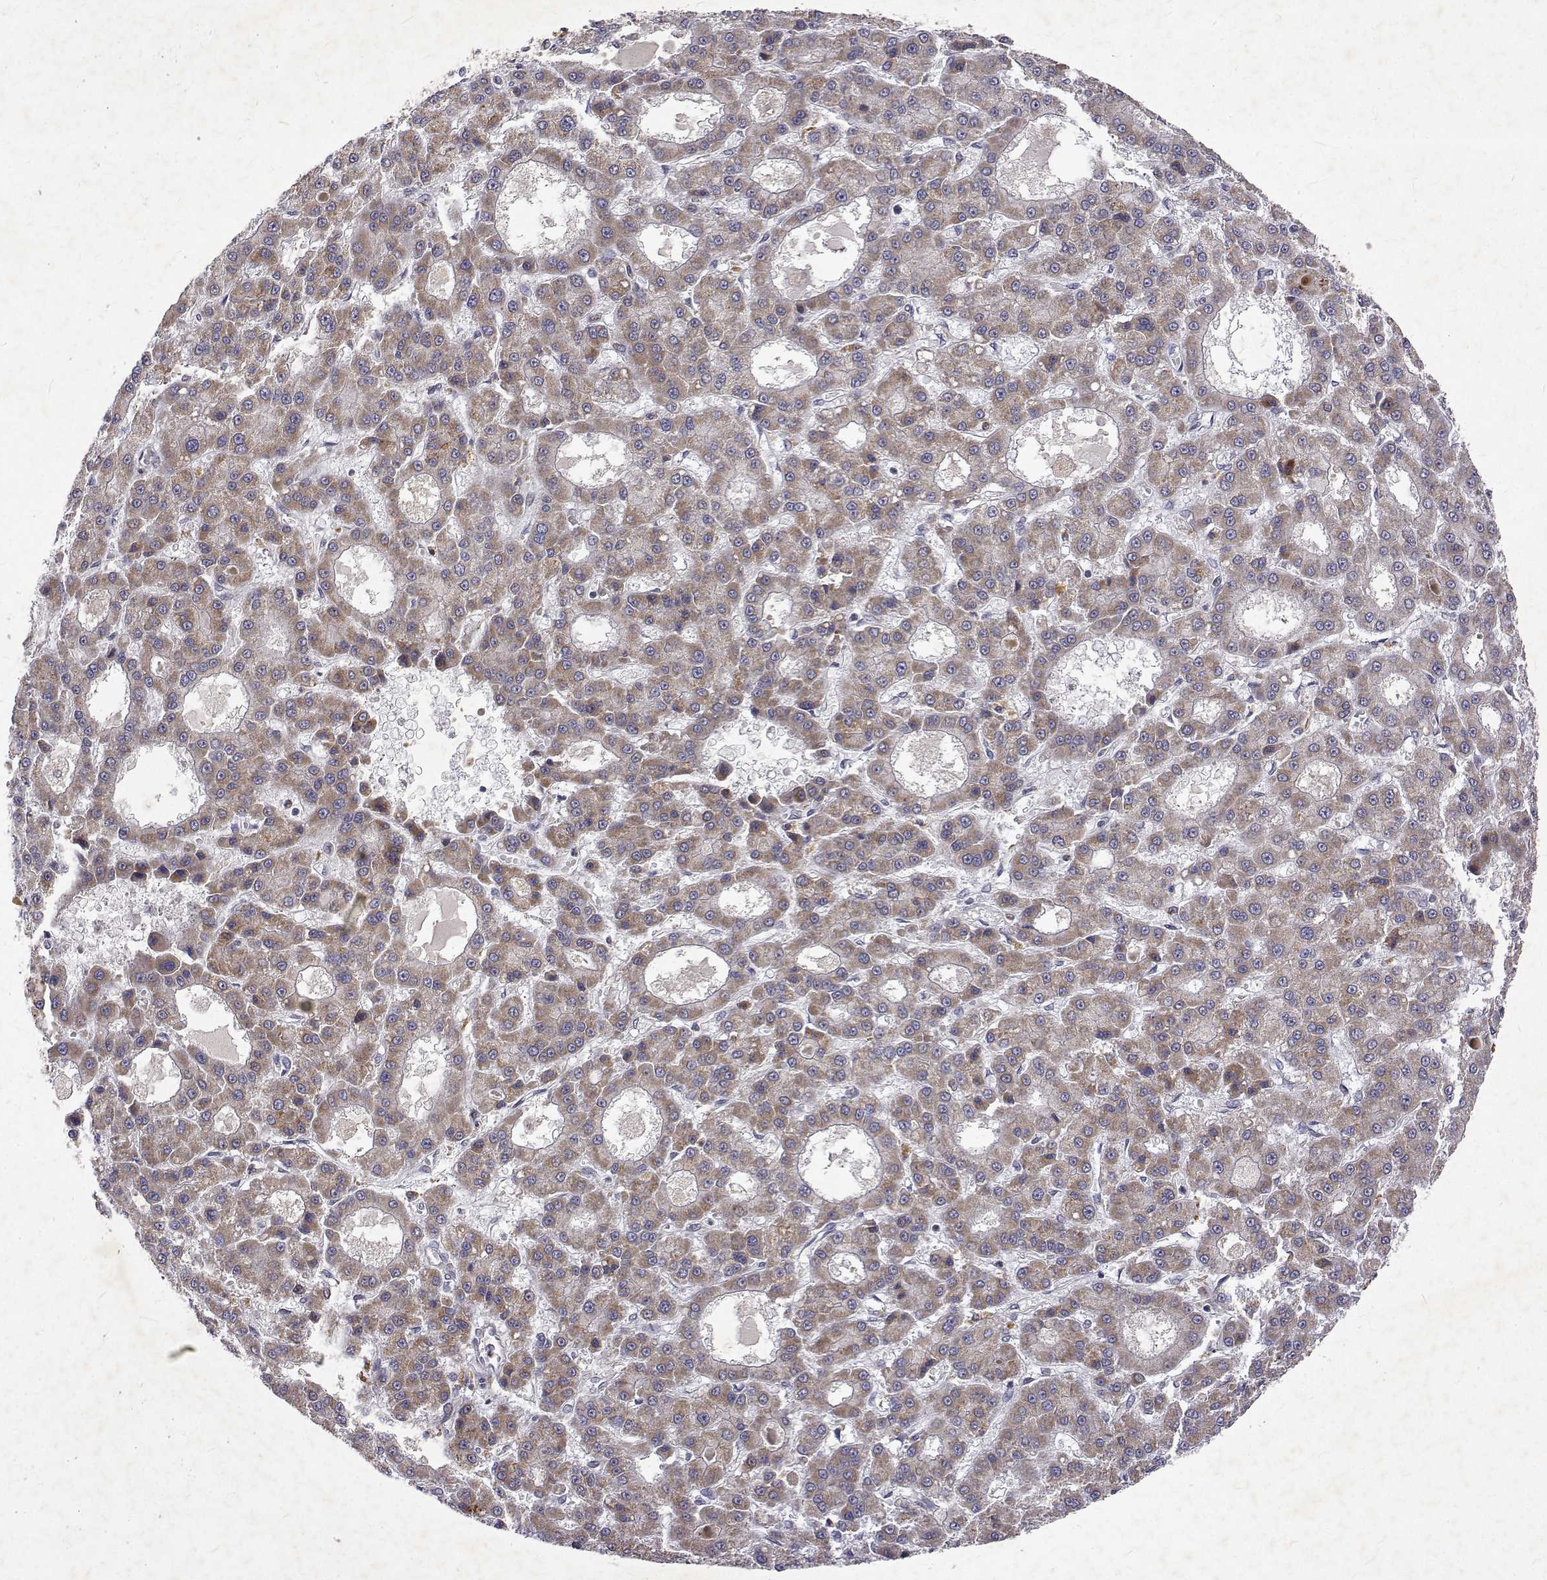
{"staining": {"intensity": "moderate", "quantity": ">75%", "location": "cytoplasmic/membranous"}, "tissue": "liver cancer", "cell_type": "Tumor cells", "image_type": "cancer", "snomed": [{"axis": "morphology", "description": "Carcinoma, Hepatocellular, NOS"}, {"axis": "topography", "description": "Liver"}], "caption": "Moderate cytoplasmic/membranous protein staining is appreciated in about >75% of tumor cells in liver cancer. (Brightfield microscopy of DAB IHC at high magnification).", "gene": "ALKBH8", "patient": {"sex": "male", "age": 70}}